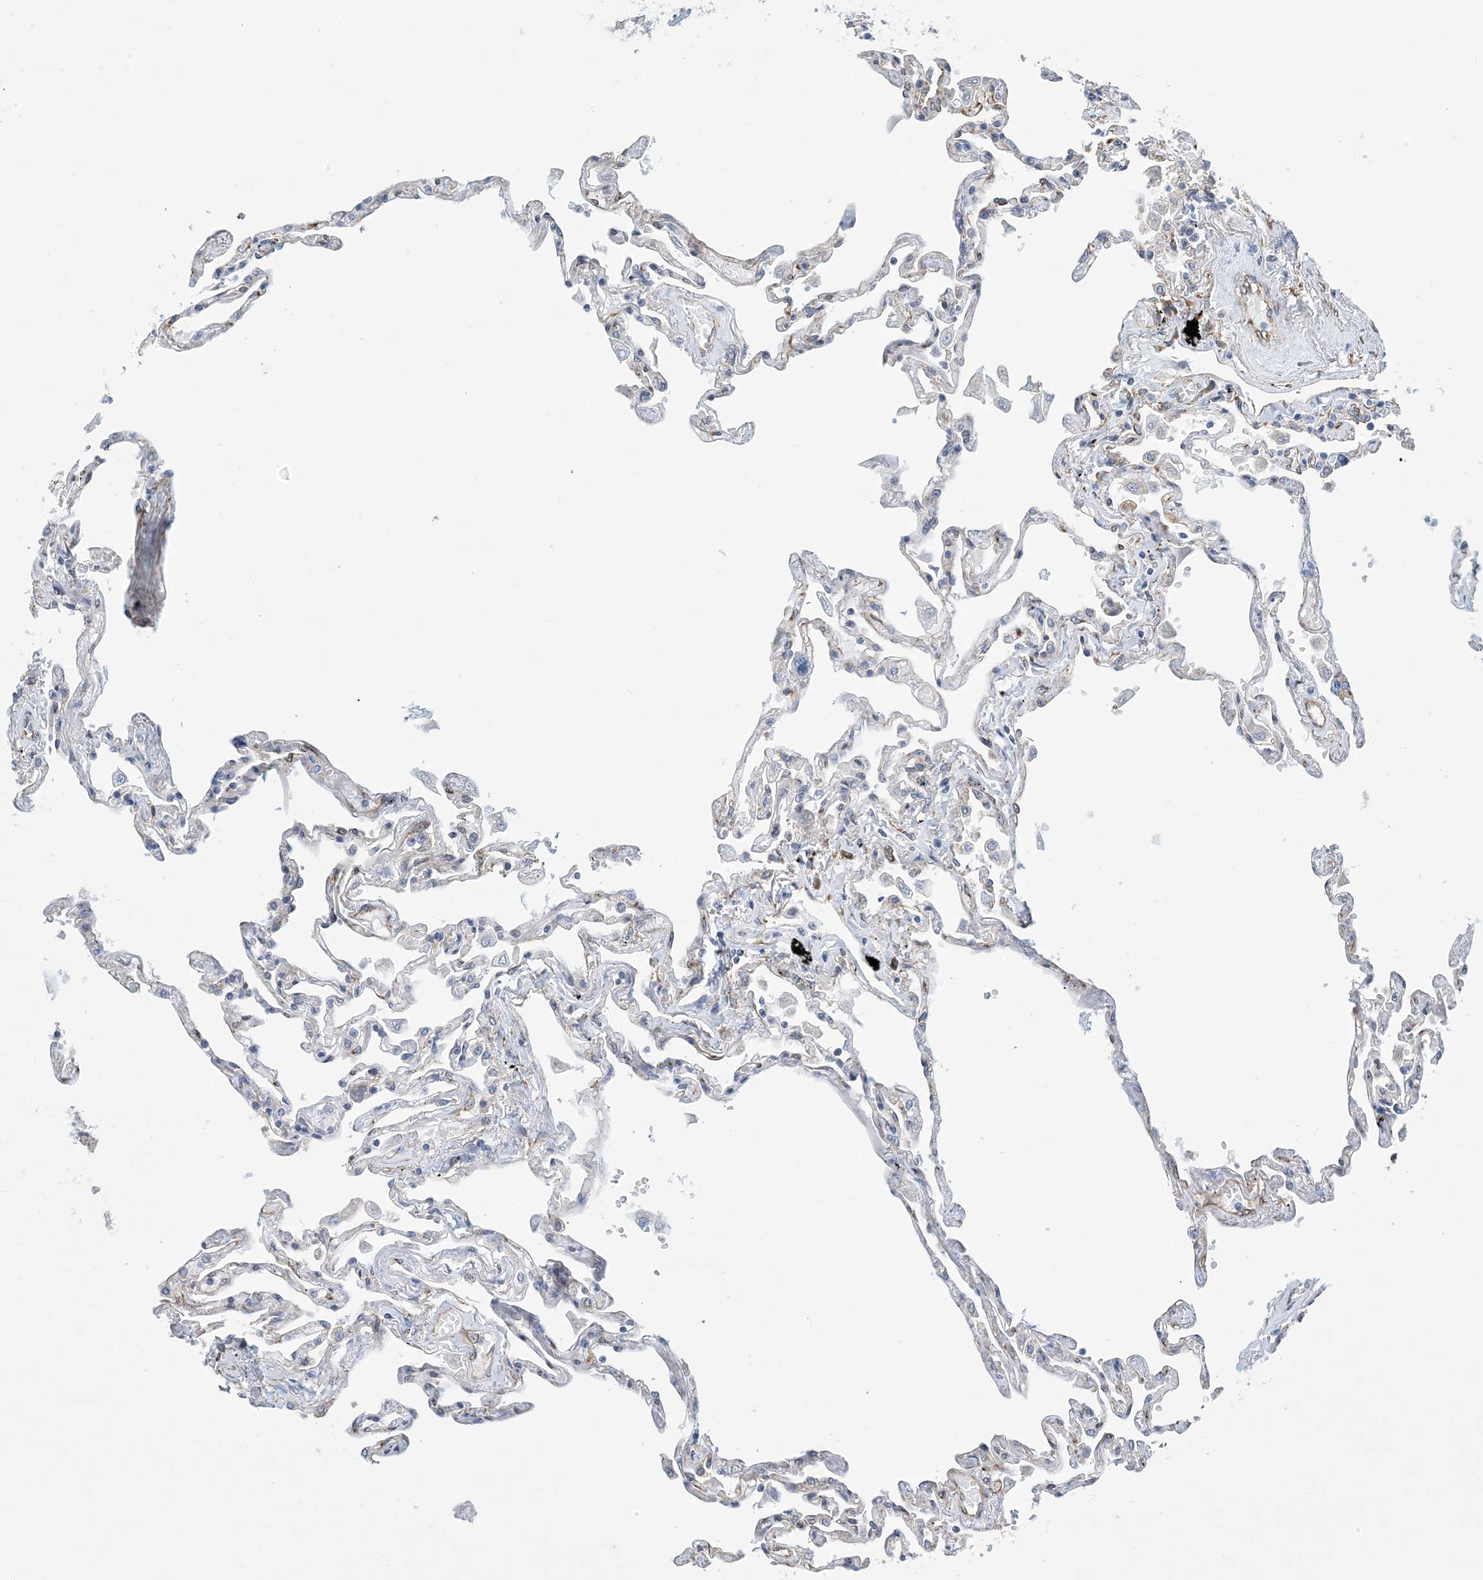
{"staining": {"intensity": "weak", "quantity": "25%-75%", "location": "cytoplasmic/membranous,nuclear"}, "tissue": "lung", "cell_type": "Alveolar cells", "image_type": "normal", "snomed": [{"axis": "morphology", "description": "Normal tissue, NOS"}, {"axis": "topography", "description": "Lung"}], "caption": "The immunohistochemical stain labels weak cytoplasmic/membranous,nuclear expression in alveolar cells of benign lung.", "gene": "CCDC14", "patient": {"sex": "female", "age": 67}}